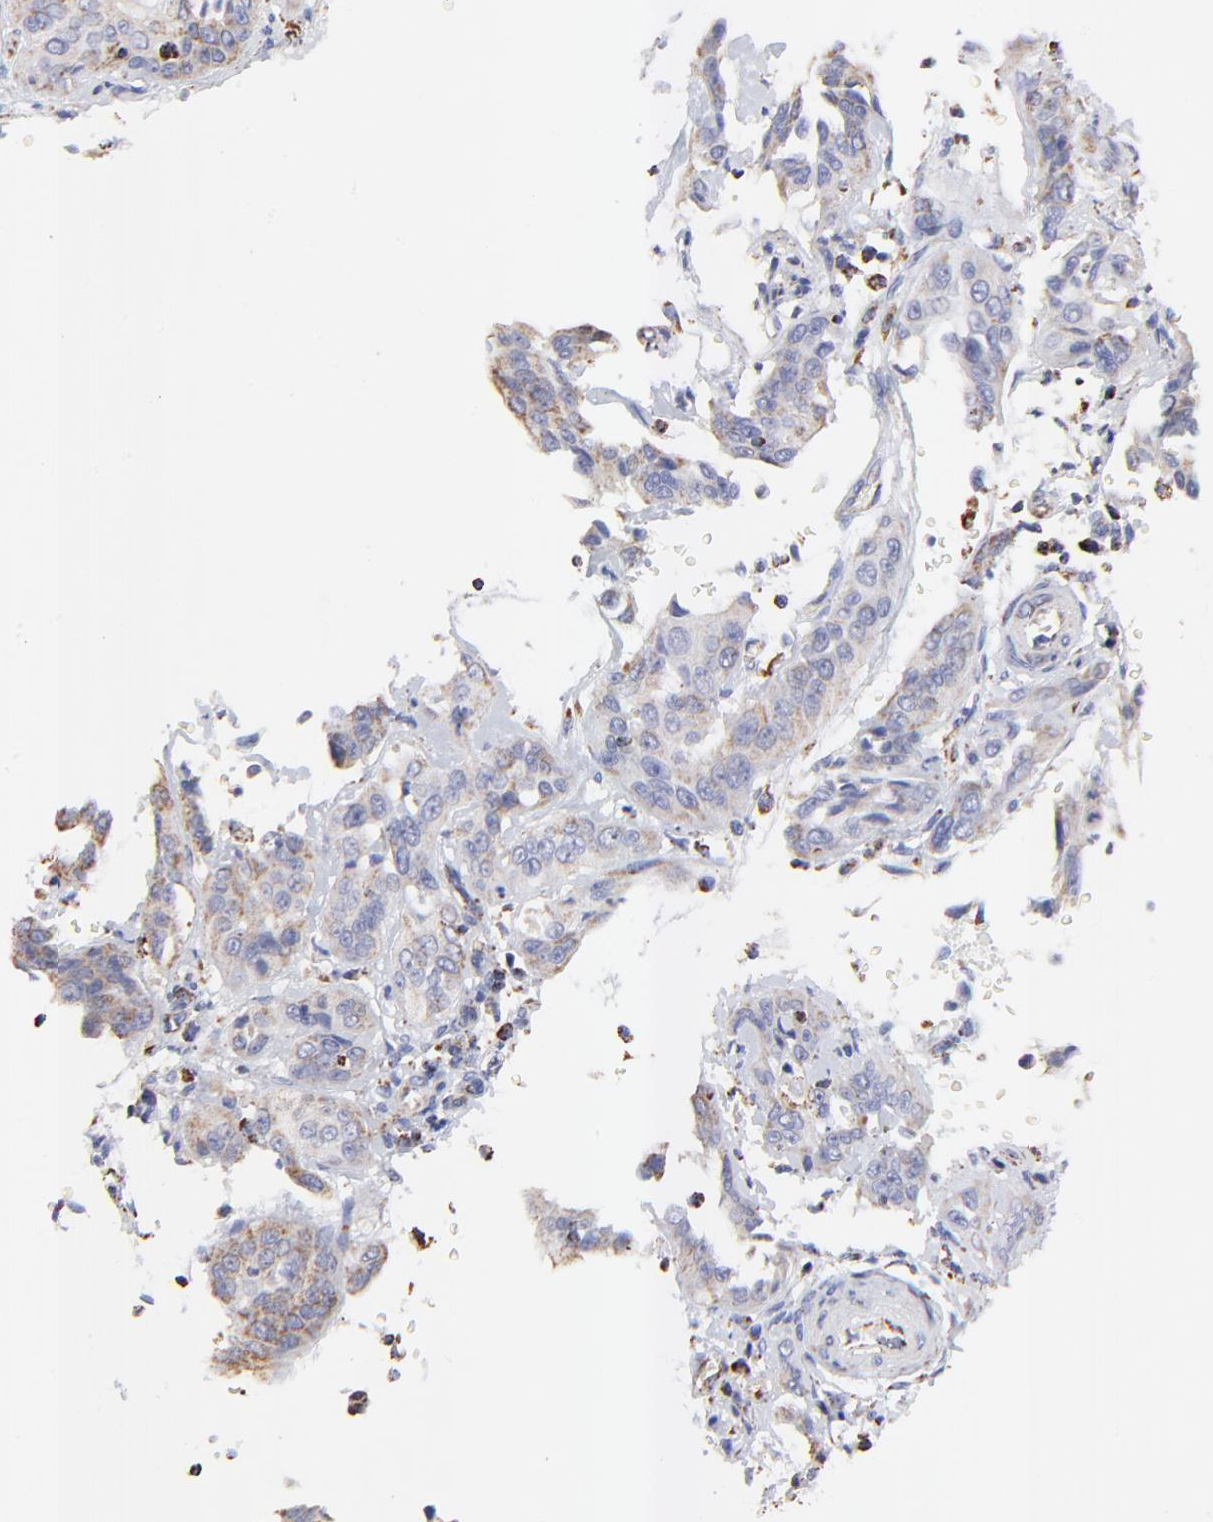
{"staining": {"intensity": "weak", "quantity": ">75%", "location": "cytoplasmic/membranous"}, "tissue": "cervical cancer", "cell_type": "Tumor cells", "image_type": "cancer", "snomed": [{"axis": "morphology", "description": "Squamous cell carcinoma, NOS"}, {"axis": "topography", "description": "Cervix"}], "caption": "Cervical squamous cell carcinoma tissue shows weak cytoplasmic/membranous staining in approximately >75% of tumor cells, visualized by immunohistochemistry.", "gene": "COX4I1", "patient": {"sex": "female", "age": 41}}